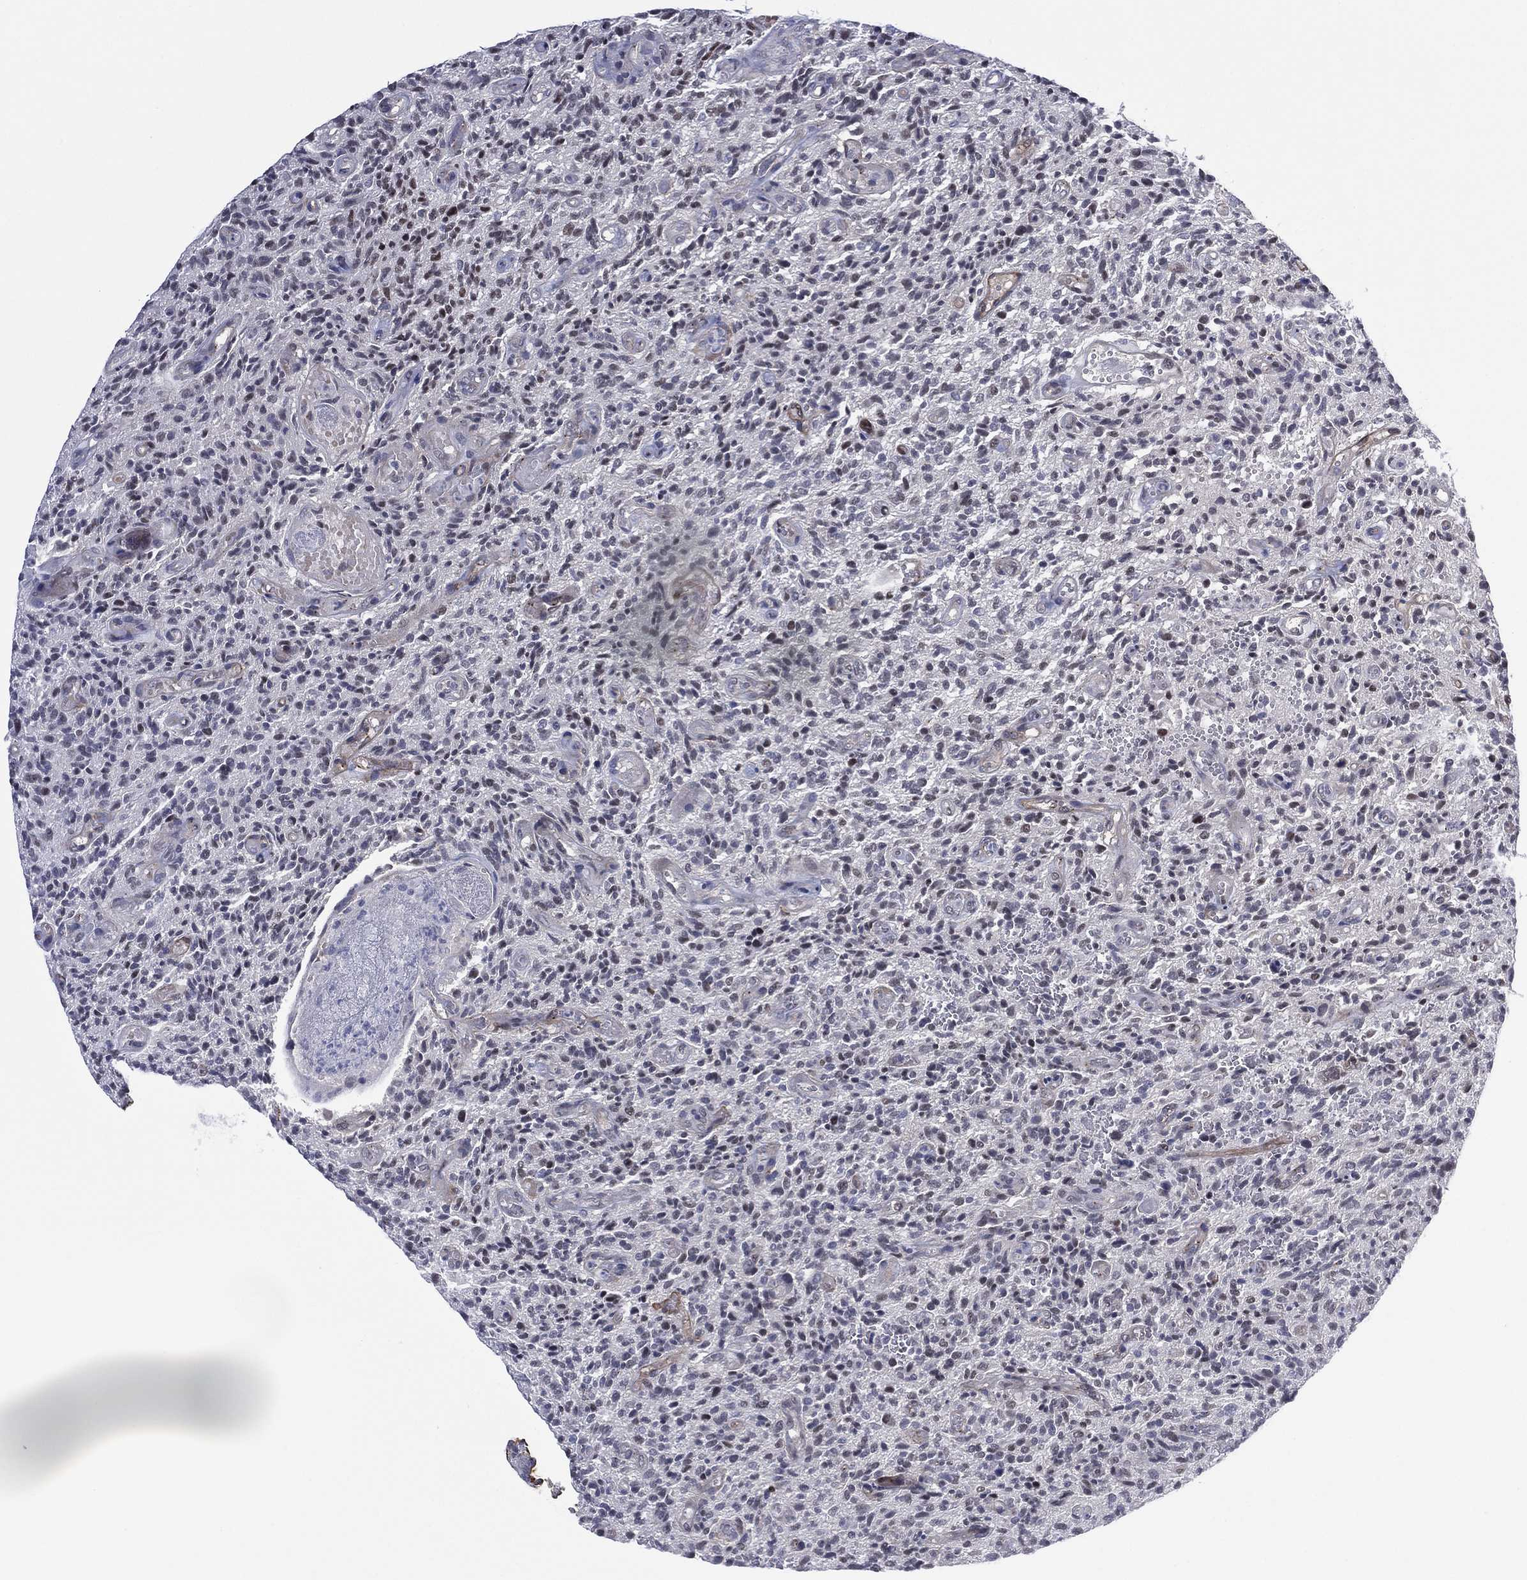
{"staining": {"intensity": "negative", "quantity": "none", "location": "none"}, "tissue": "glioma", "cell_type": "Tumor cells", "image_type": "cancer", "snomed": [{"axis": "morphology", "description": "Glioma, malignant, High grade"}, {"axis": "topography", "description": "Brain"}], "caption": "Immunohistochemical staining of malignant high-grade glioma displays no significant staining in tumor cells. (Immunohistochemistry, brightfield microscopy, high magnification).", "gene": "GSE1", "patient": {"sex": "male", "age": 64}}